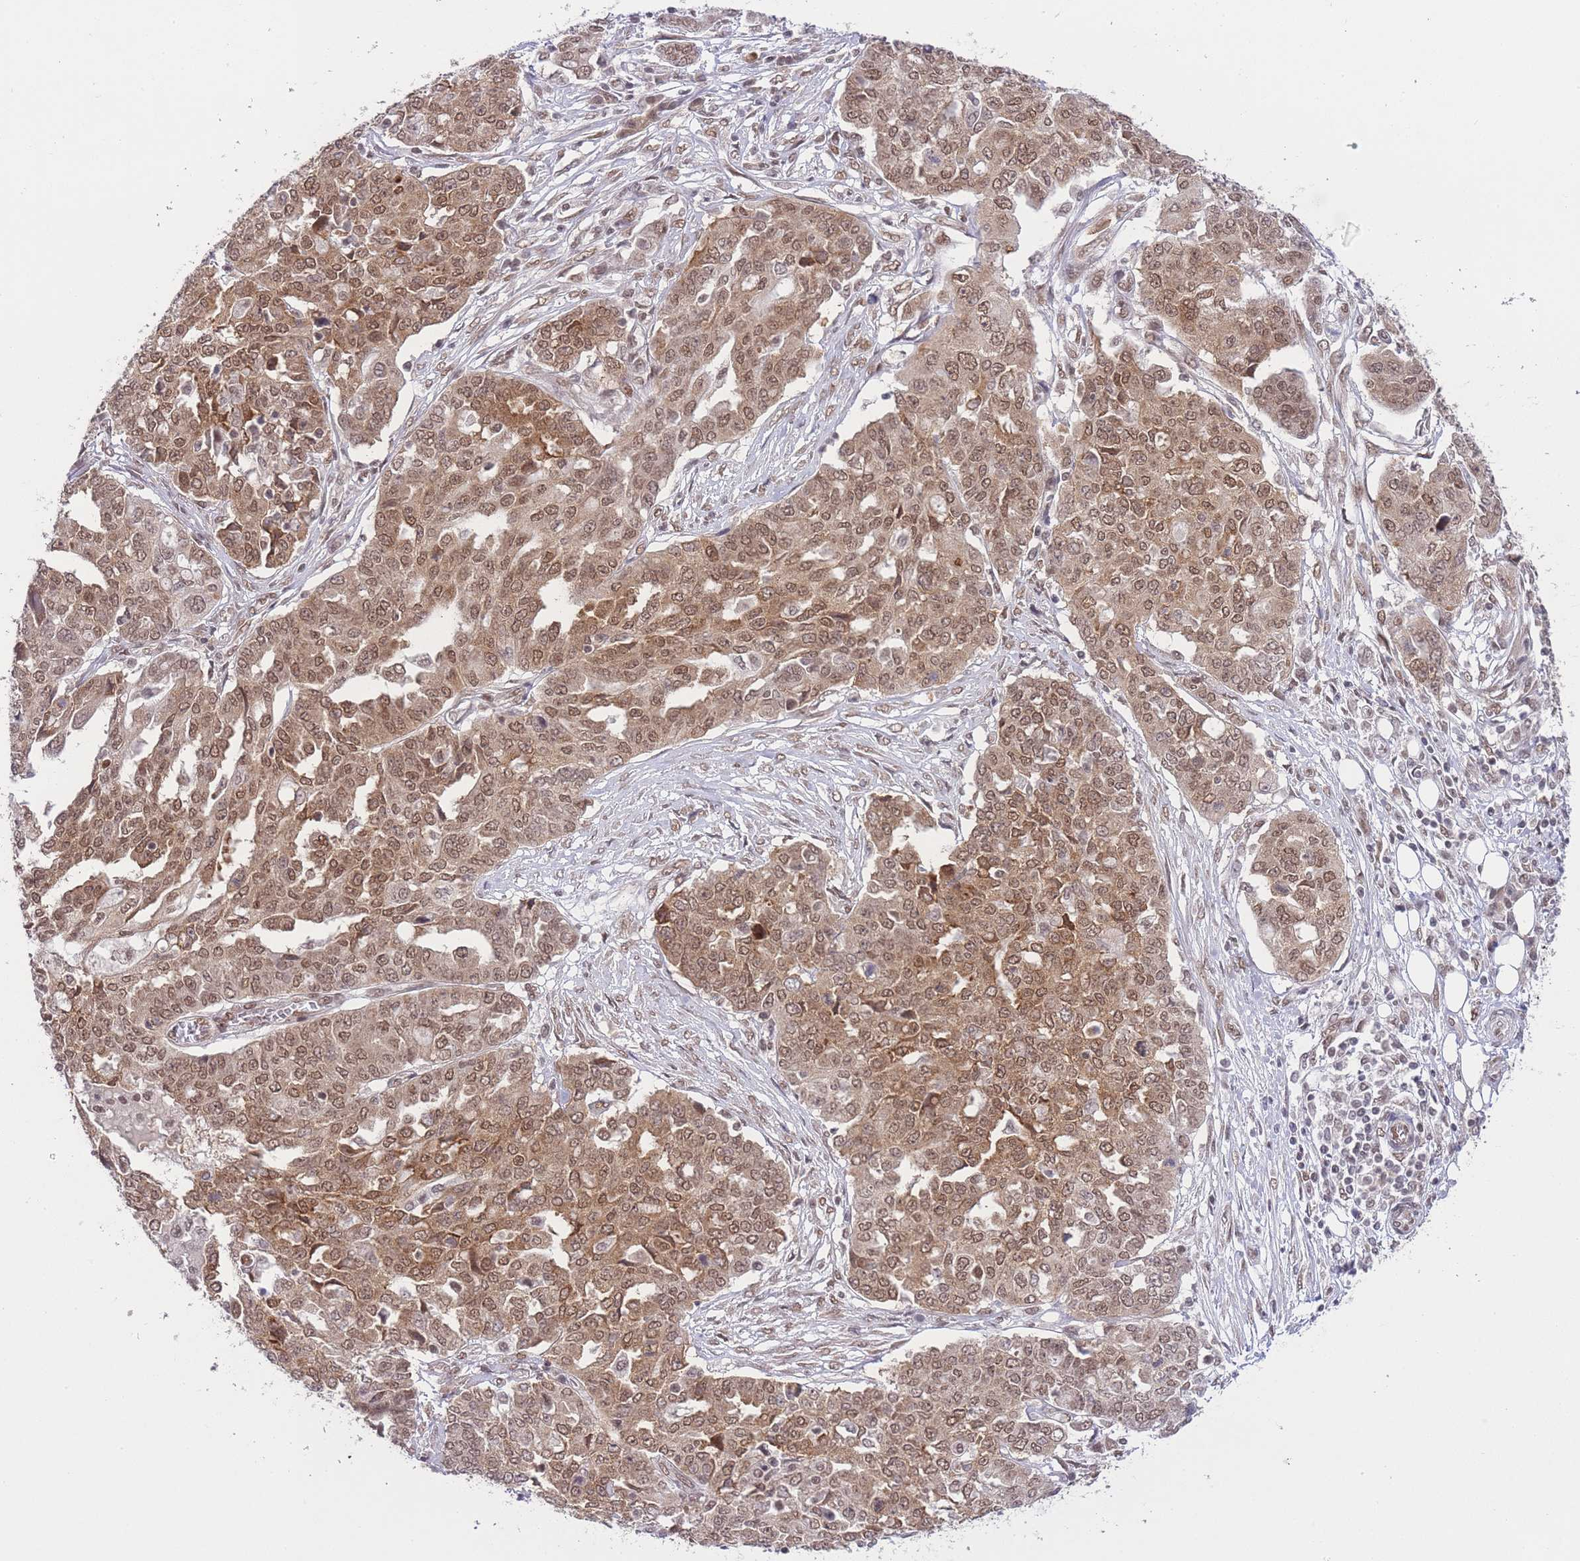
{"staining": {"intensity": "moderate", "quantity": ">75%", "location": "cytoplasmic/membranous,nuclear"}, "tissue": "ovarian cancer", "cell_type": "Tumor cells", "image_type": "cancer", "snomed": [{"axis": "morphology", "description": "Cystadenocarcinoma, serous, NOS"}, {"axis": "topography", "description": "Soft tissue"}, {"axis": "topography", "description": "Ovary"}], "caption": "Brown immunohistochemical staining in human ovarian serous cystadenocarcinoma displays moderate cytoplasmic/membranous and nuclear expression in approximately >75% of tumor cells.", "gene": "TMED3", "patient": {"sex": "female", "age": 57}}